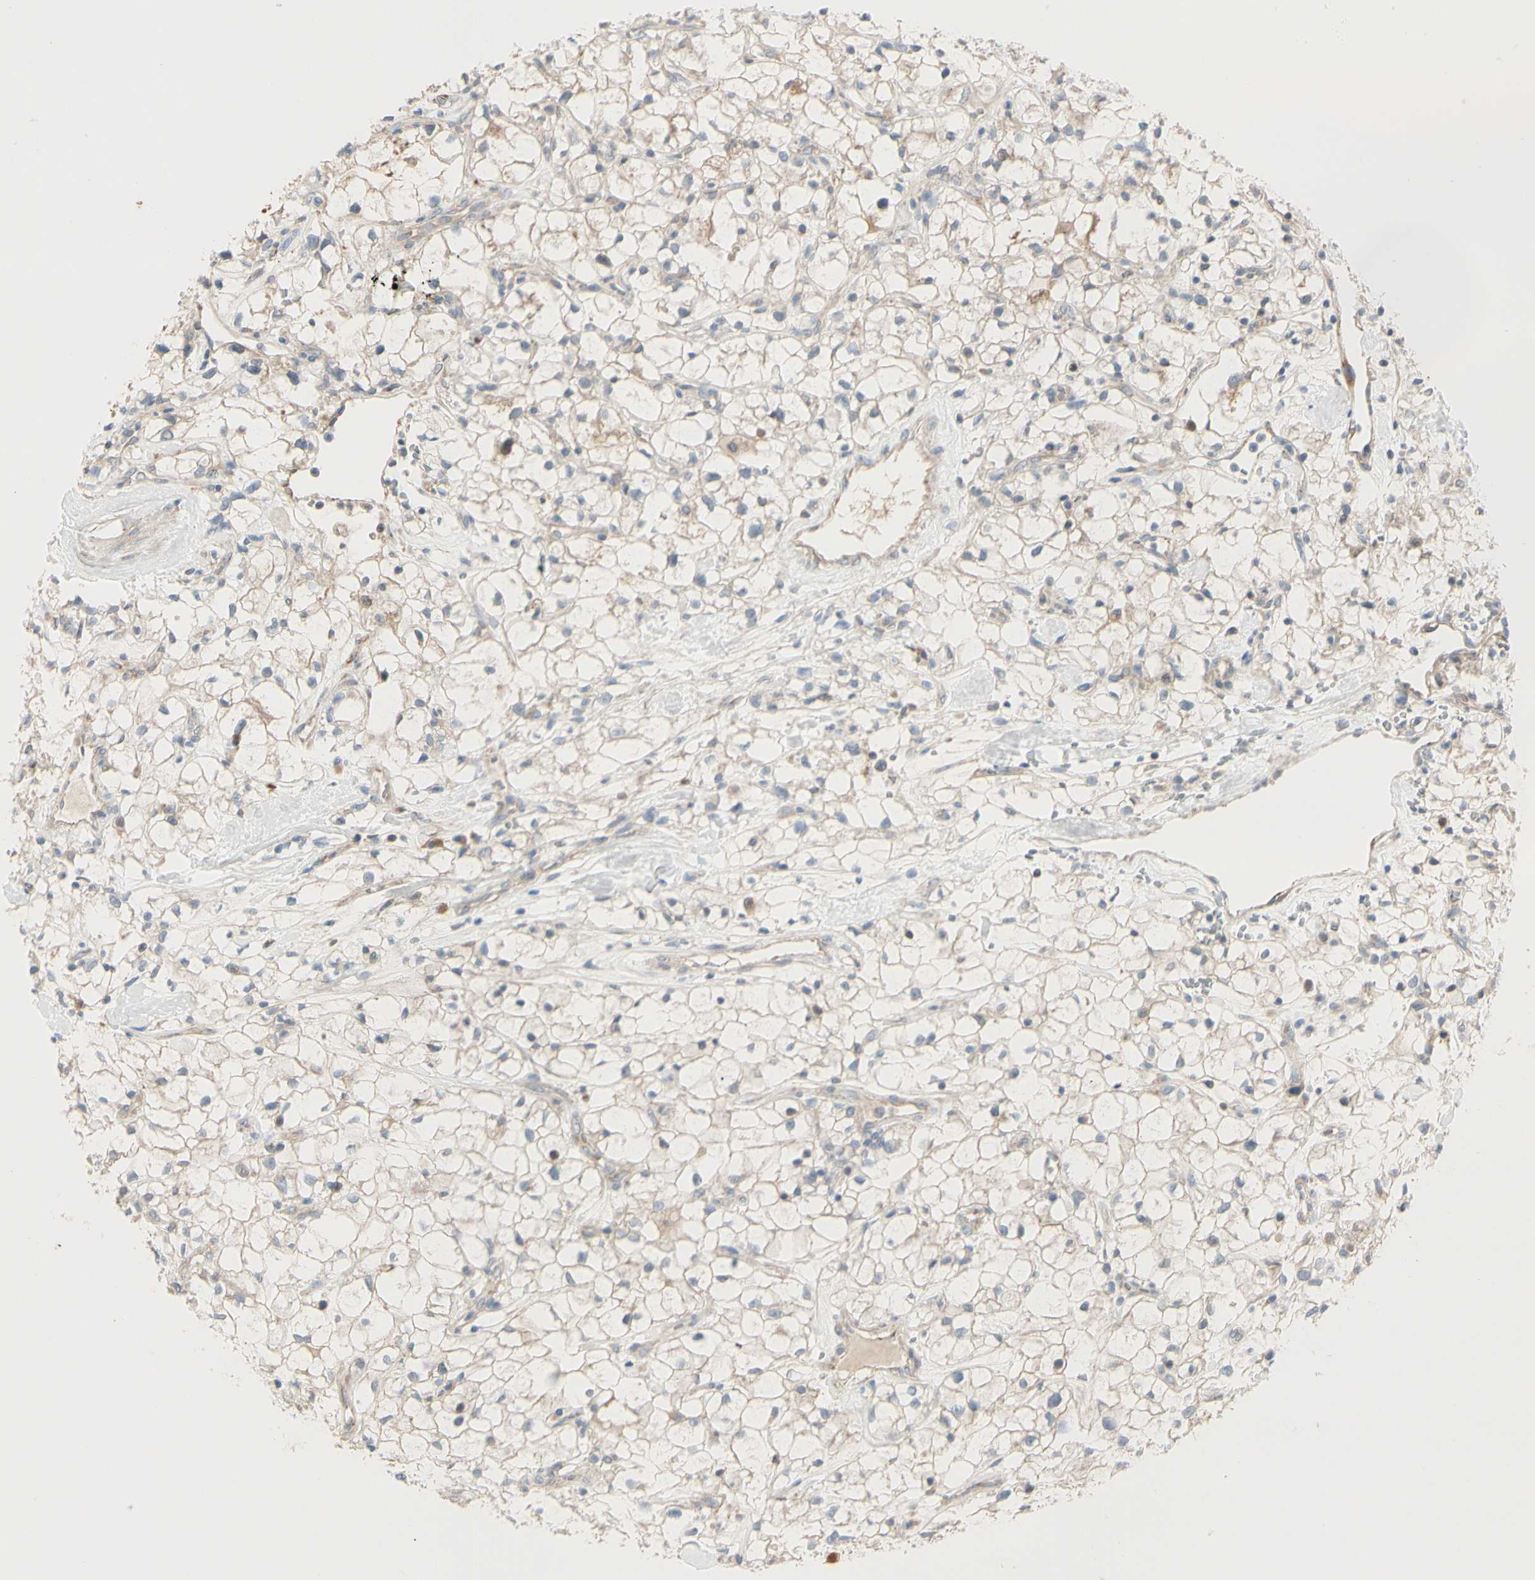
{"staining": {"intensity": "weak", "quantity": ">75%", "location": "cytoplasmic/membranous"}, "tissue": "renal cancer", "cell_type": "Tumor cells", "image_type": "cancer", "snomed": [{"axis": "morphology", "description": "Adenocarcinoma, NOS"}, {"axis": "topography", "description": "Kidney"}], "caption": "An immunohistochemistry (IHC) image of tumor tissue is shown. Protein staining in brown labels weak cytoplasmic/membranous positivity in renal cancer within tumor cells.", "gene": "EPHA3", "patient": {"sex": "female", "age": 60}}